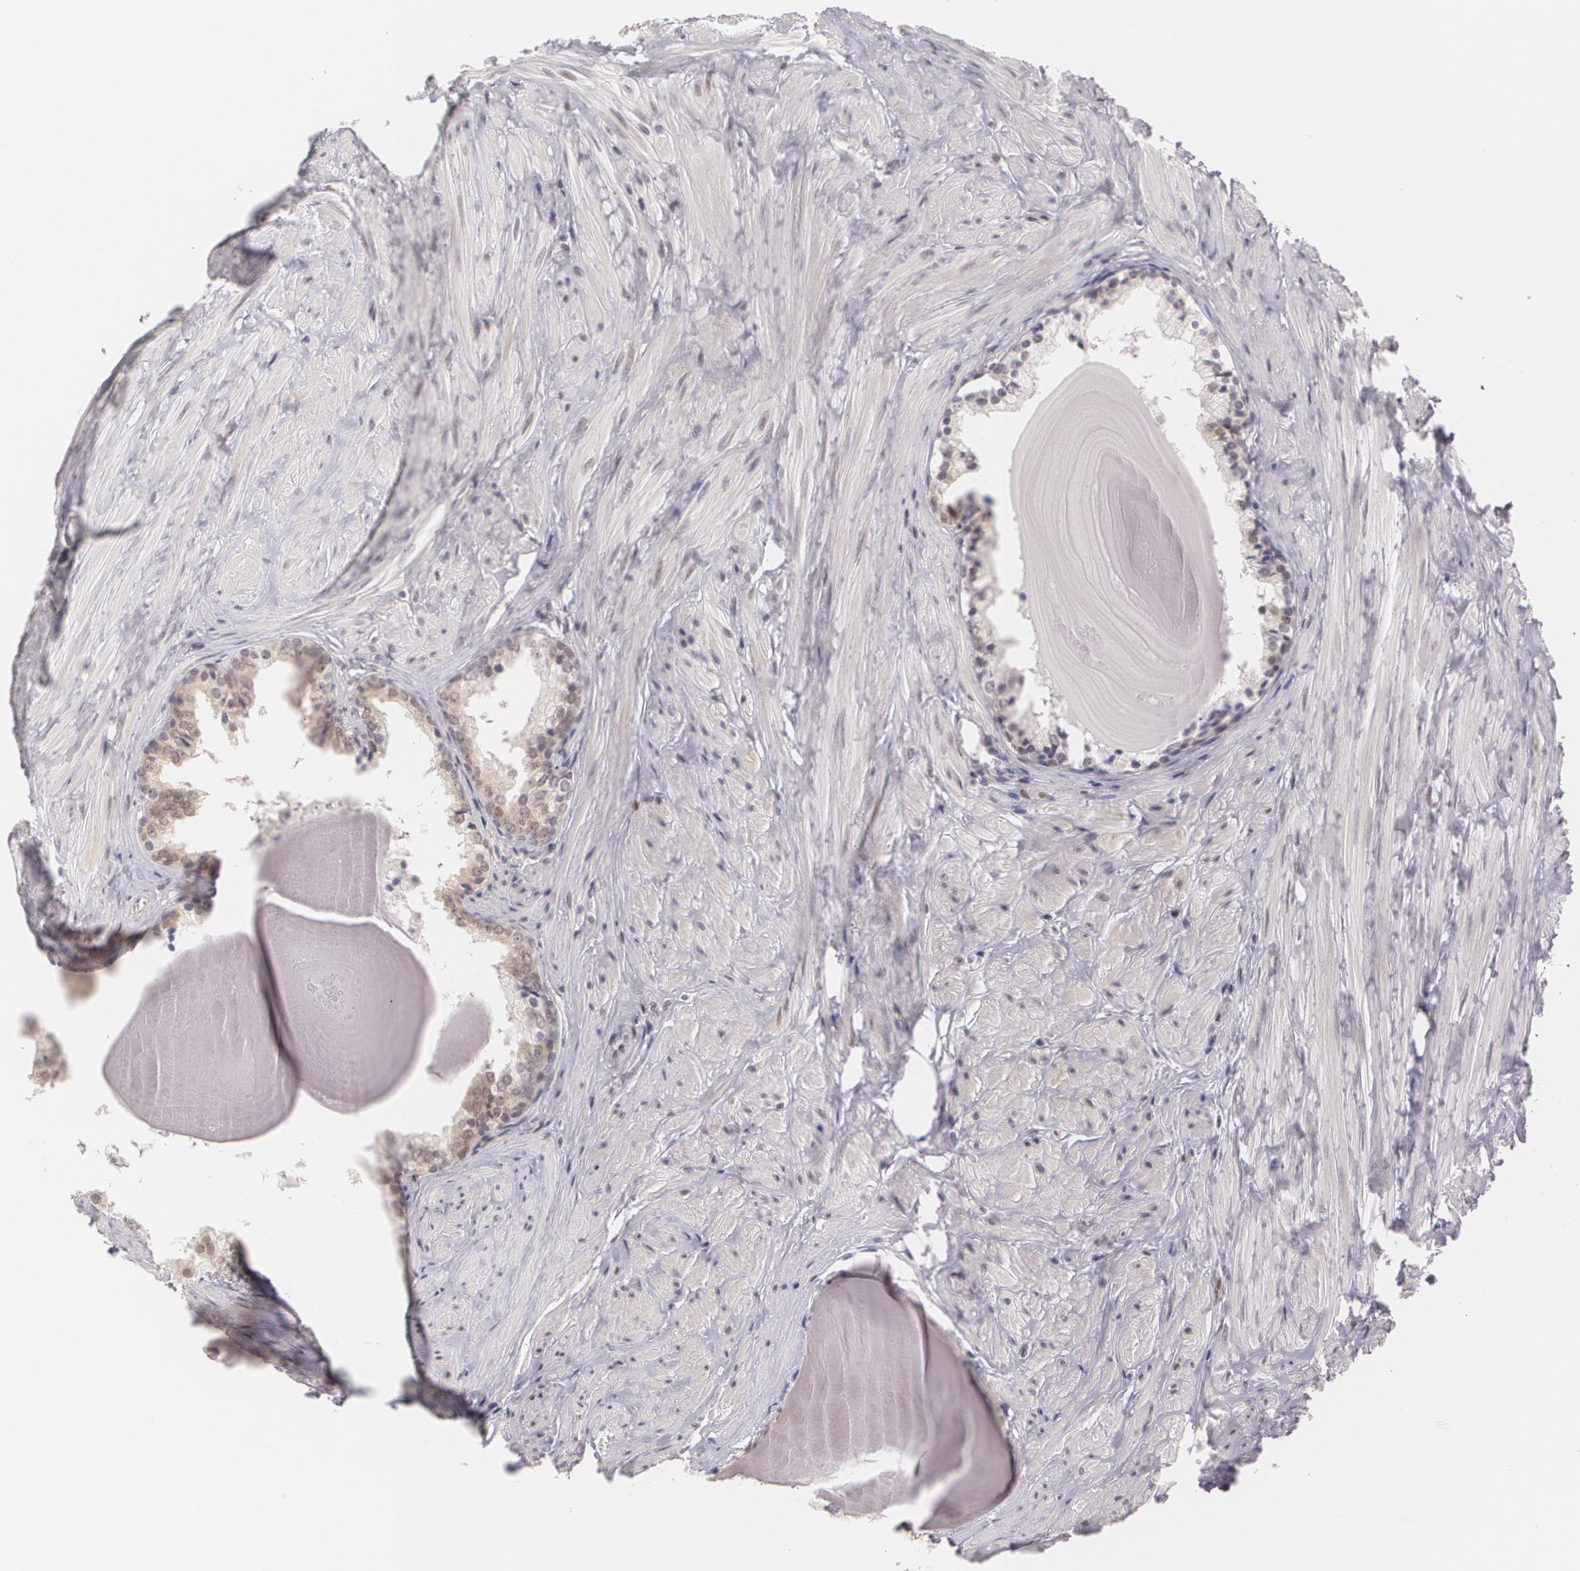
{"staining": {"intensity": "moderate", "quantity": "25%-75%", "location": "cytoplasmic/membranous,nuclear"}, "tissue": "prostate", "cell_type": "Glandular cells", "image_type": "normal", "snomed": [{"axis": "morphology", "description": "Normal tissue, NOS"}, {"axis": "topography", "description": "Prostate"}], "caption": "Prostate stained with immunohistochemistry (IHC) demonstrates moderate cytoplasmic/membranous,nuclear staining in approximately 25%-75% of glandular cells.", "gene": "ZBTB16", "patient": {"sex": "male", "age": 65}}